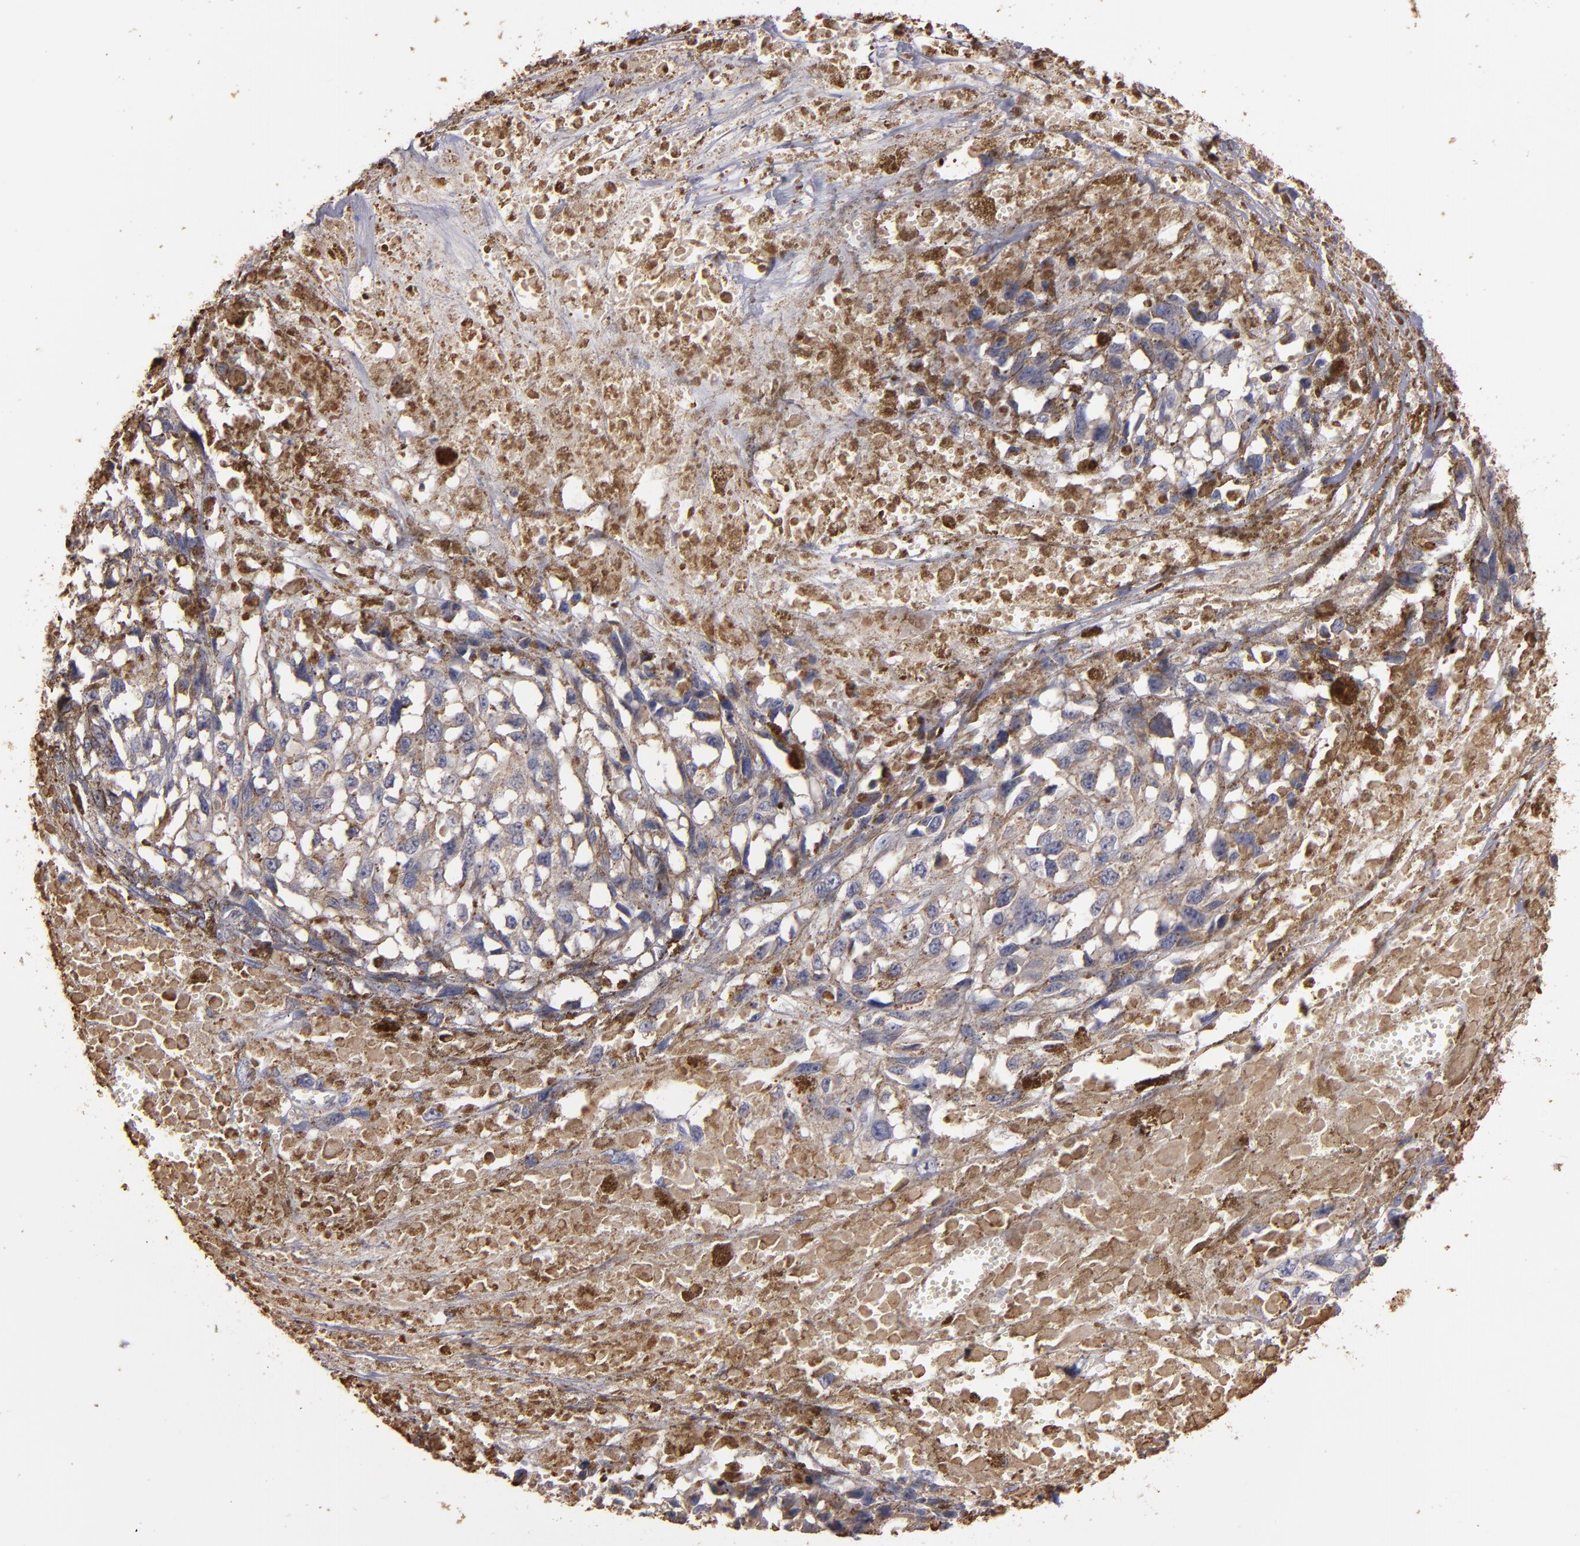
{"staining": {"intensity": "moderate", "quantity": ">75%", "location": "cytoplasmic/membranous"}, "tissue": "melanoma", "cell_type": "Tumor cells", "image_type": "cancer", "snomed": [{"axis": "morphology", "description": "Malignant melanoma, Metastatic site"}, {"axis": "topography", "description": "Lymph node"}], "caption": "Immunohistochemistry photomicrograph of human melanoma stained for a protein (brown), which shows medium levels of moderate cytoplasmic/membranous expression in about >75% of tumor cells.", "gene": "TRAF1", "patient": {"sex": "male", "age": 59}}